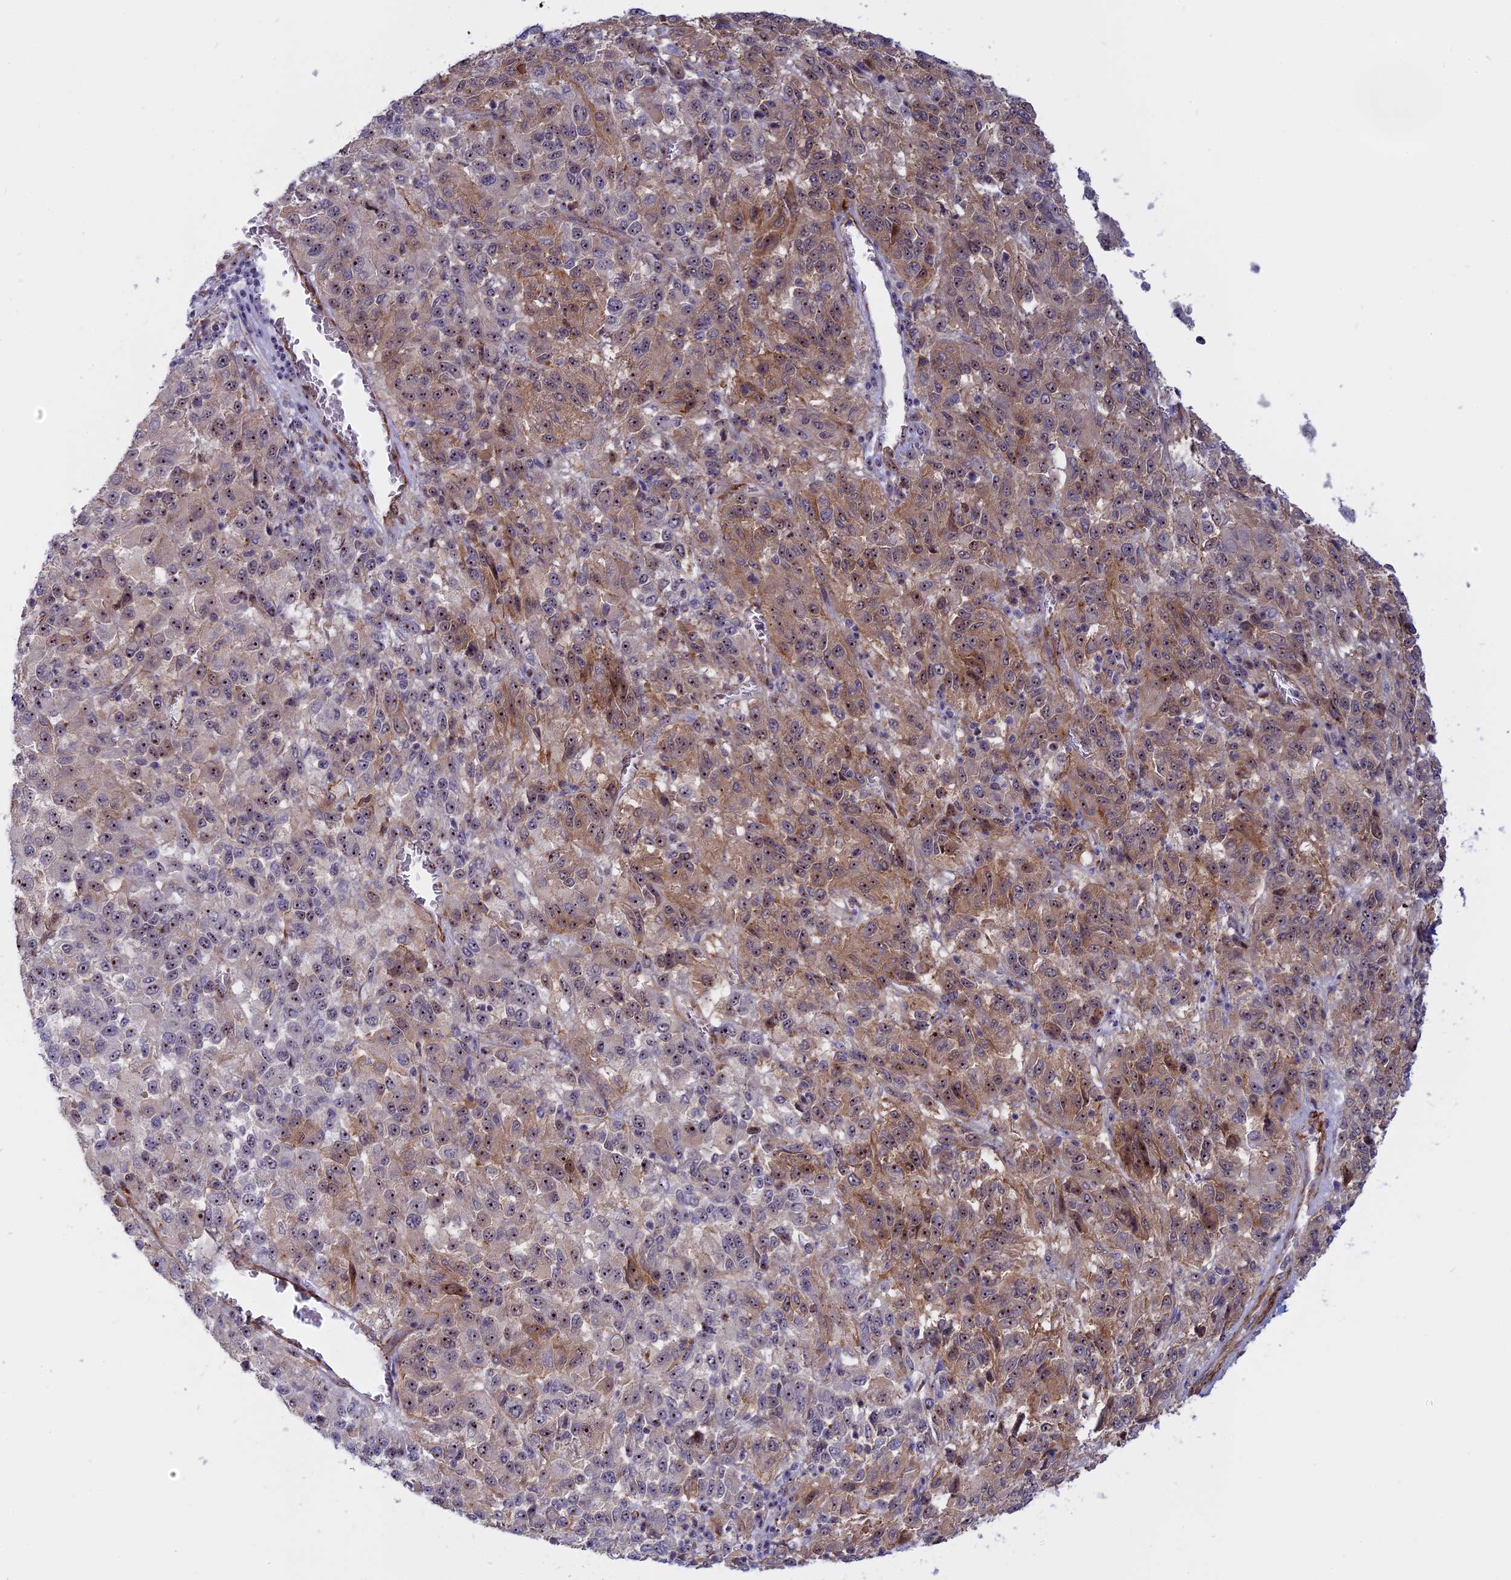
{"staining": {"intensity": "moderate", "quantity": ">75%", "location": "cytoplasmic/membranous,nuclear"}, "tissue": "melanoma", "cell_type": "Tumor cells", "image_type": "cancer", "snomed": [{"axis": "morphology", "description": "Malignant melanoma, Metastatic site"}, {"axis": "topography", "description": "Lung"}], "caption": "The image reveals staining of melanoma, revealing moderate cytoplasmic/membranous and nuclear protein positivity (brown color) within tumor cells.", "gene": "DBNDD1", "patient": {"sex": "male", "age": 64}}